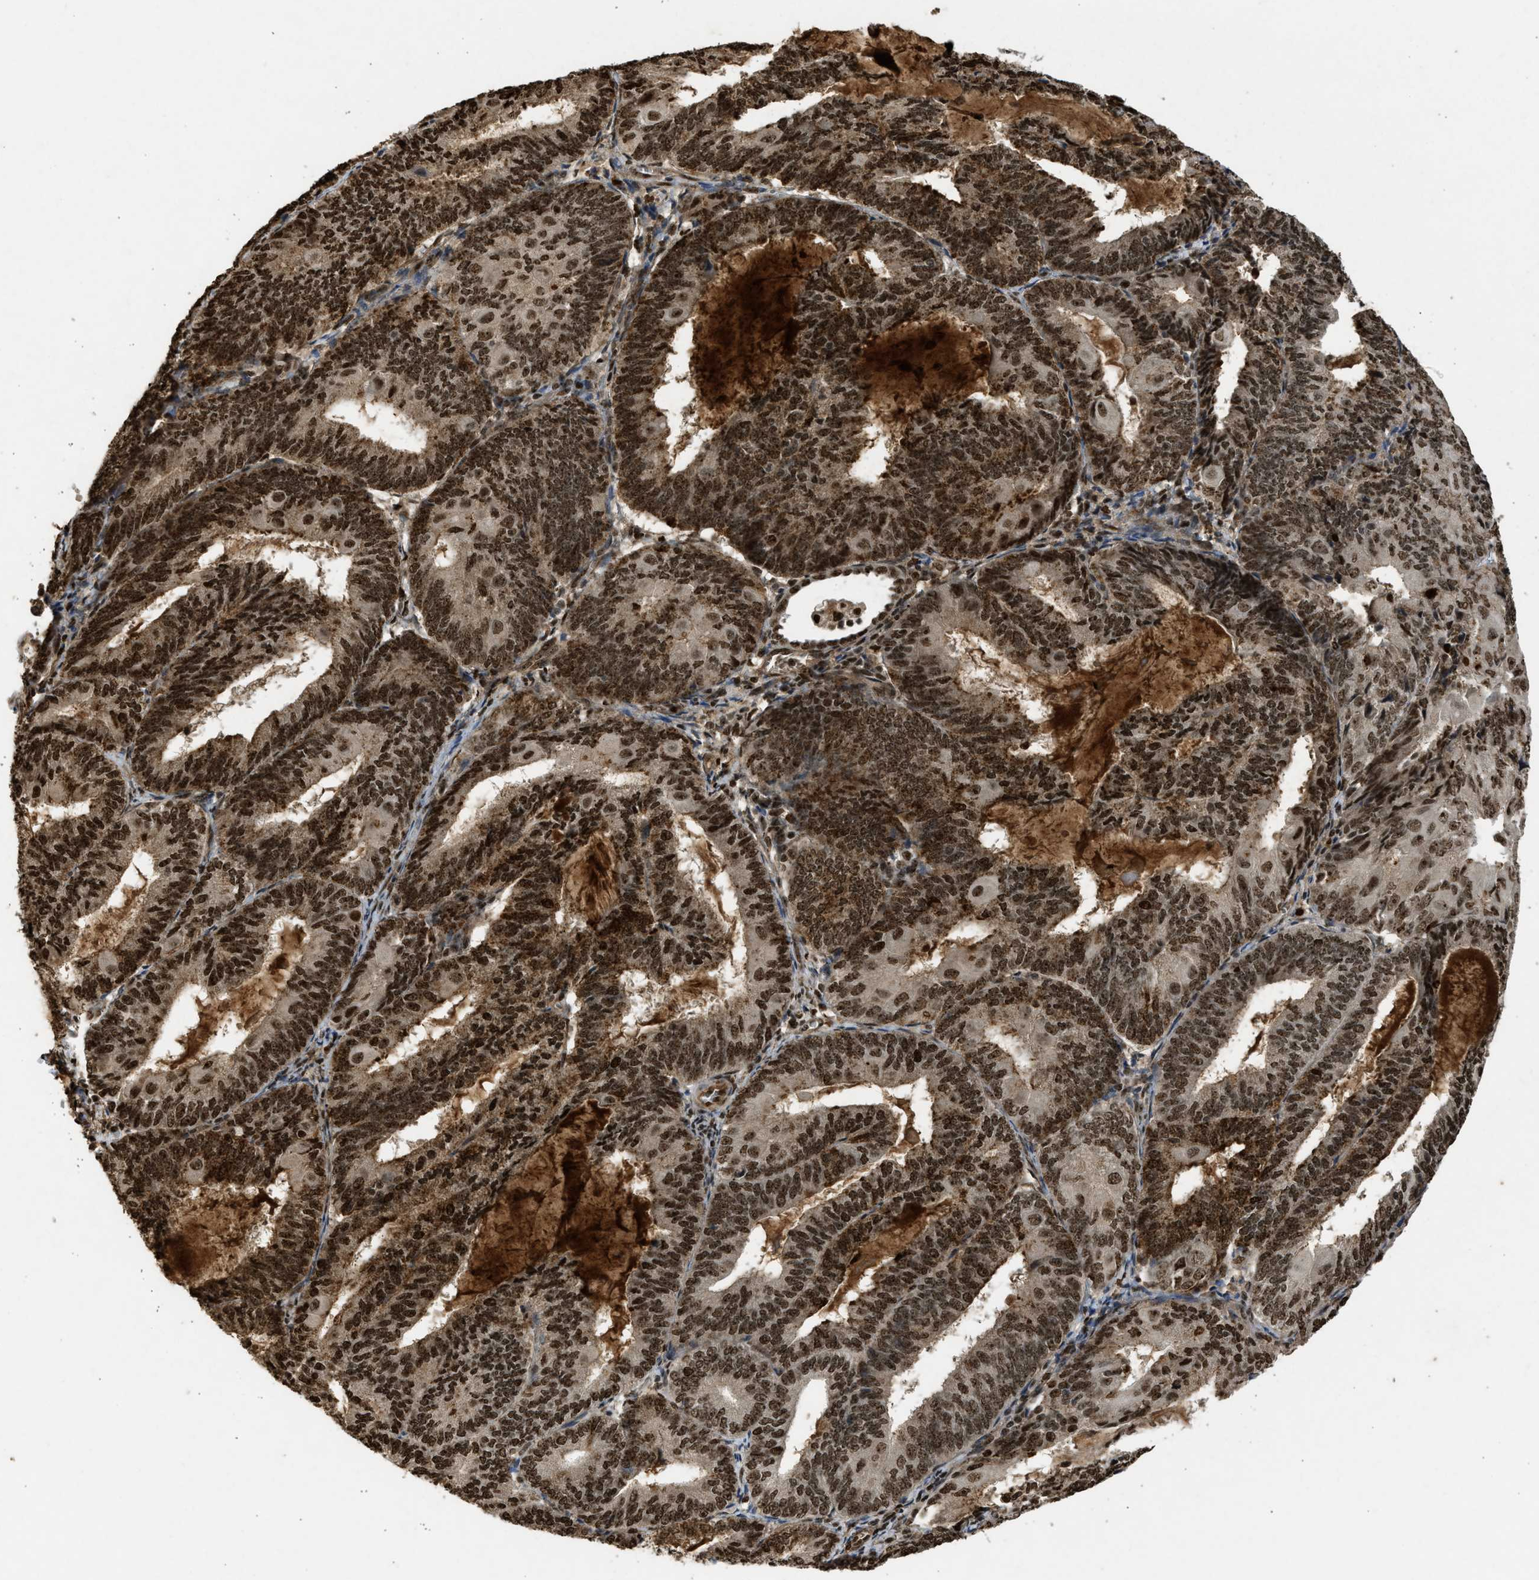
{"staining": {"intensity": "strong", "quantity": ">75%", "location": "cytoplasmic/membranous,nuclear"}, "tissue": "endometrial cancer", "cell_type": "Tumor cells", "image_type": "cancer", "snomed": [{"axis": "morphology", "description": "Adenocarcinoma, NOS"}, {"axis": "topography", "description": "Endometrium"}], "caption": "Immunohistochemistry photomicrograph of human adenocarcinoma (endometrial) stained for a protein (brown), which reveals high levels of strong cytoplasmic/membranous and nuclear positivity in about >75% of tumor cells.", "gene": "TFDP2", "patient": {"sex": "female", "age": 81}}